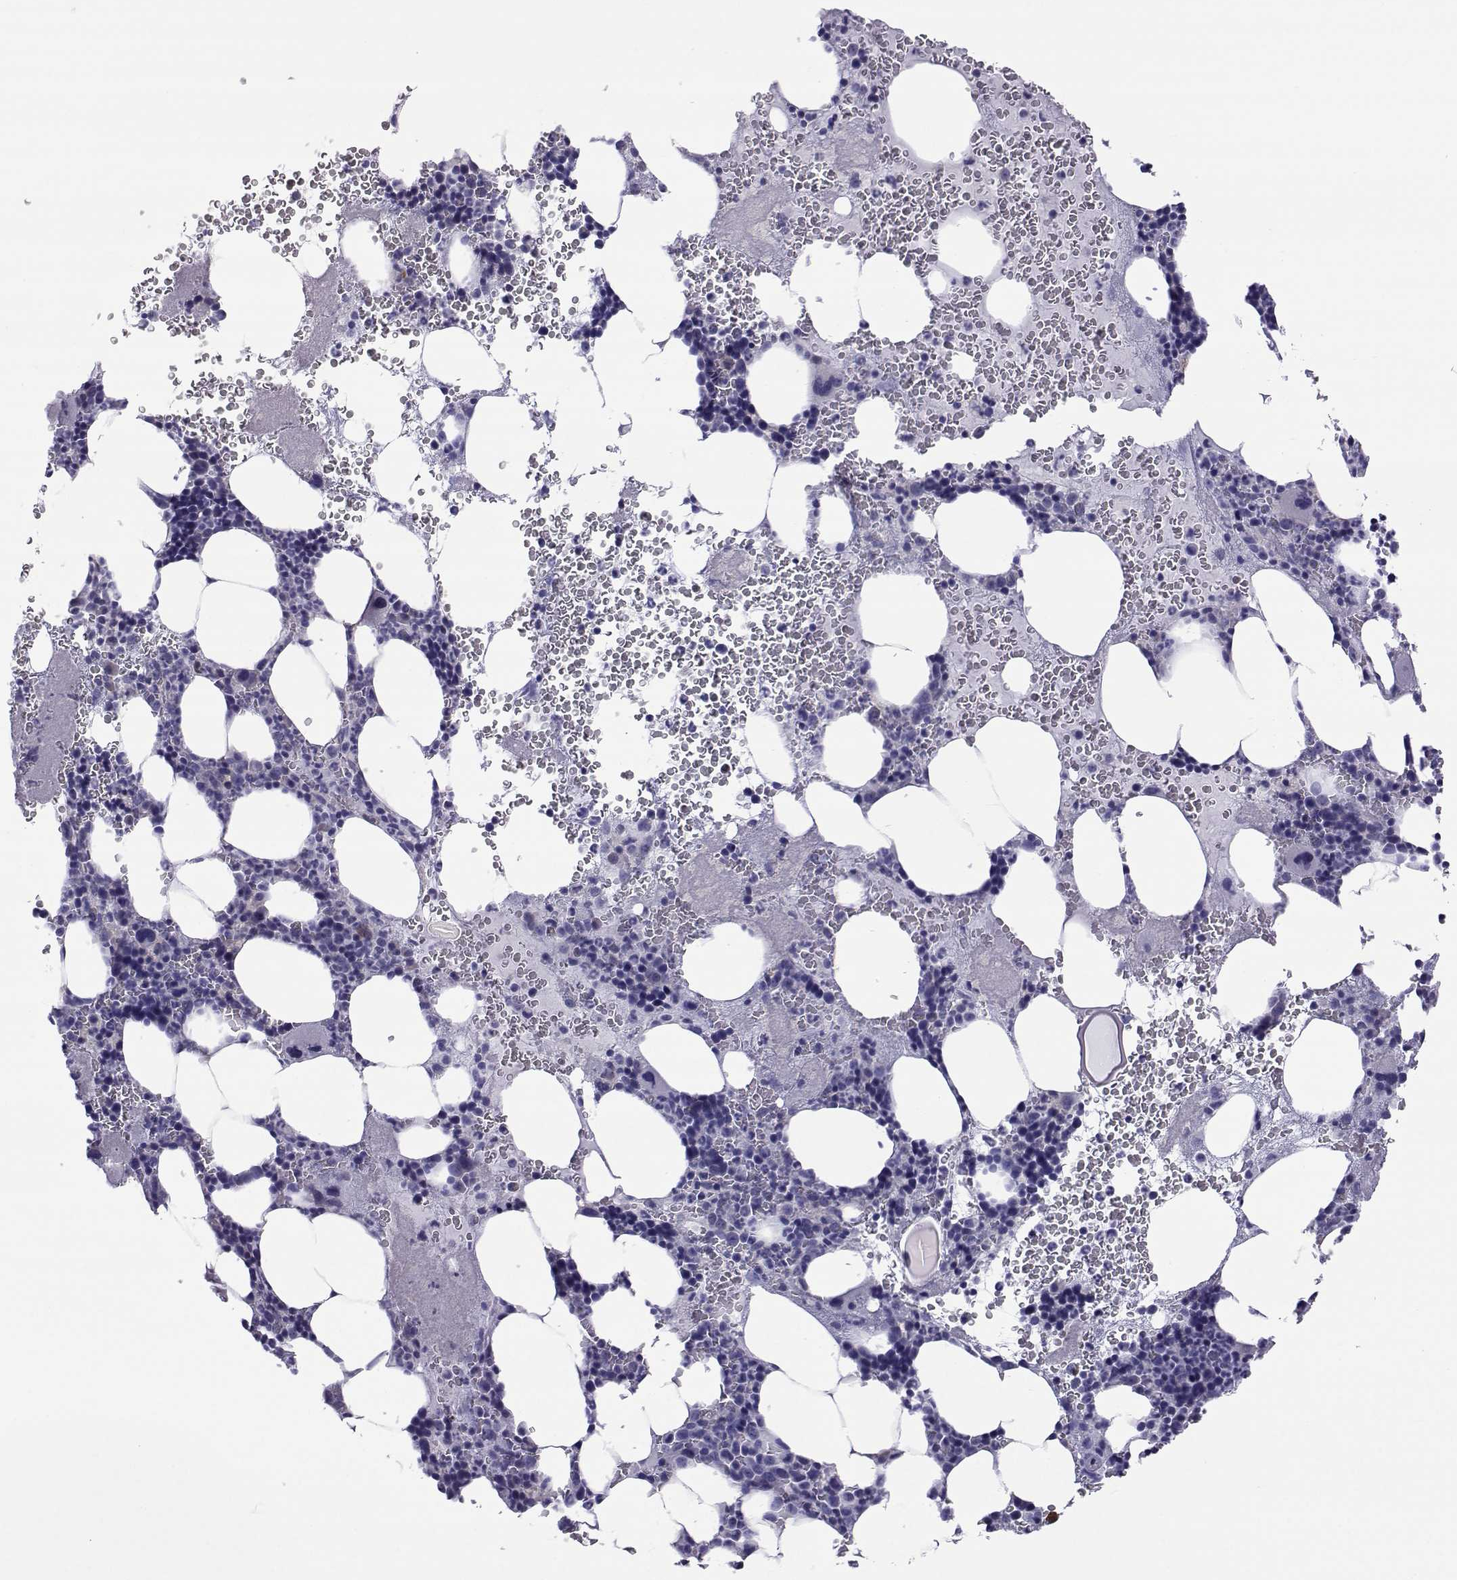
{"staining": {"intensity": "negative", "quantity": "none", "location": "none"}, "tissue": "bone marrow", "cell_type": "Hematopoietic cells", "image_type": "normal", "snomed": [{"axis": "morphology", "description": "Normal tissue, NOS"}, {"axis": "topography", "description": "Bone marrow"}], "caption": "Normal bone marrow was stained to show a protein in brown. There is no significant positivity in hematopoietic cells.", "gene": "COL22A1", "patient": {"sex": "male", "age": 44}}